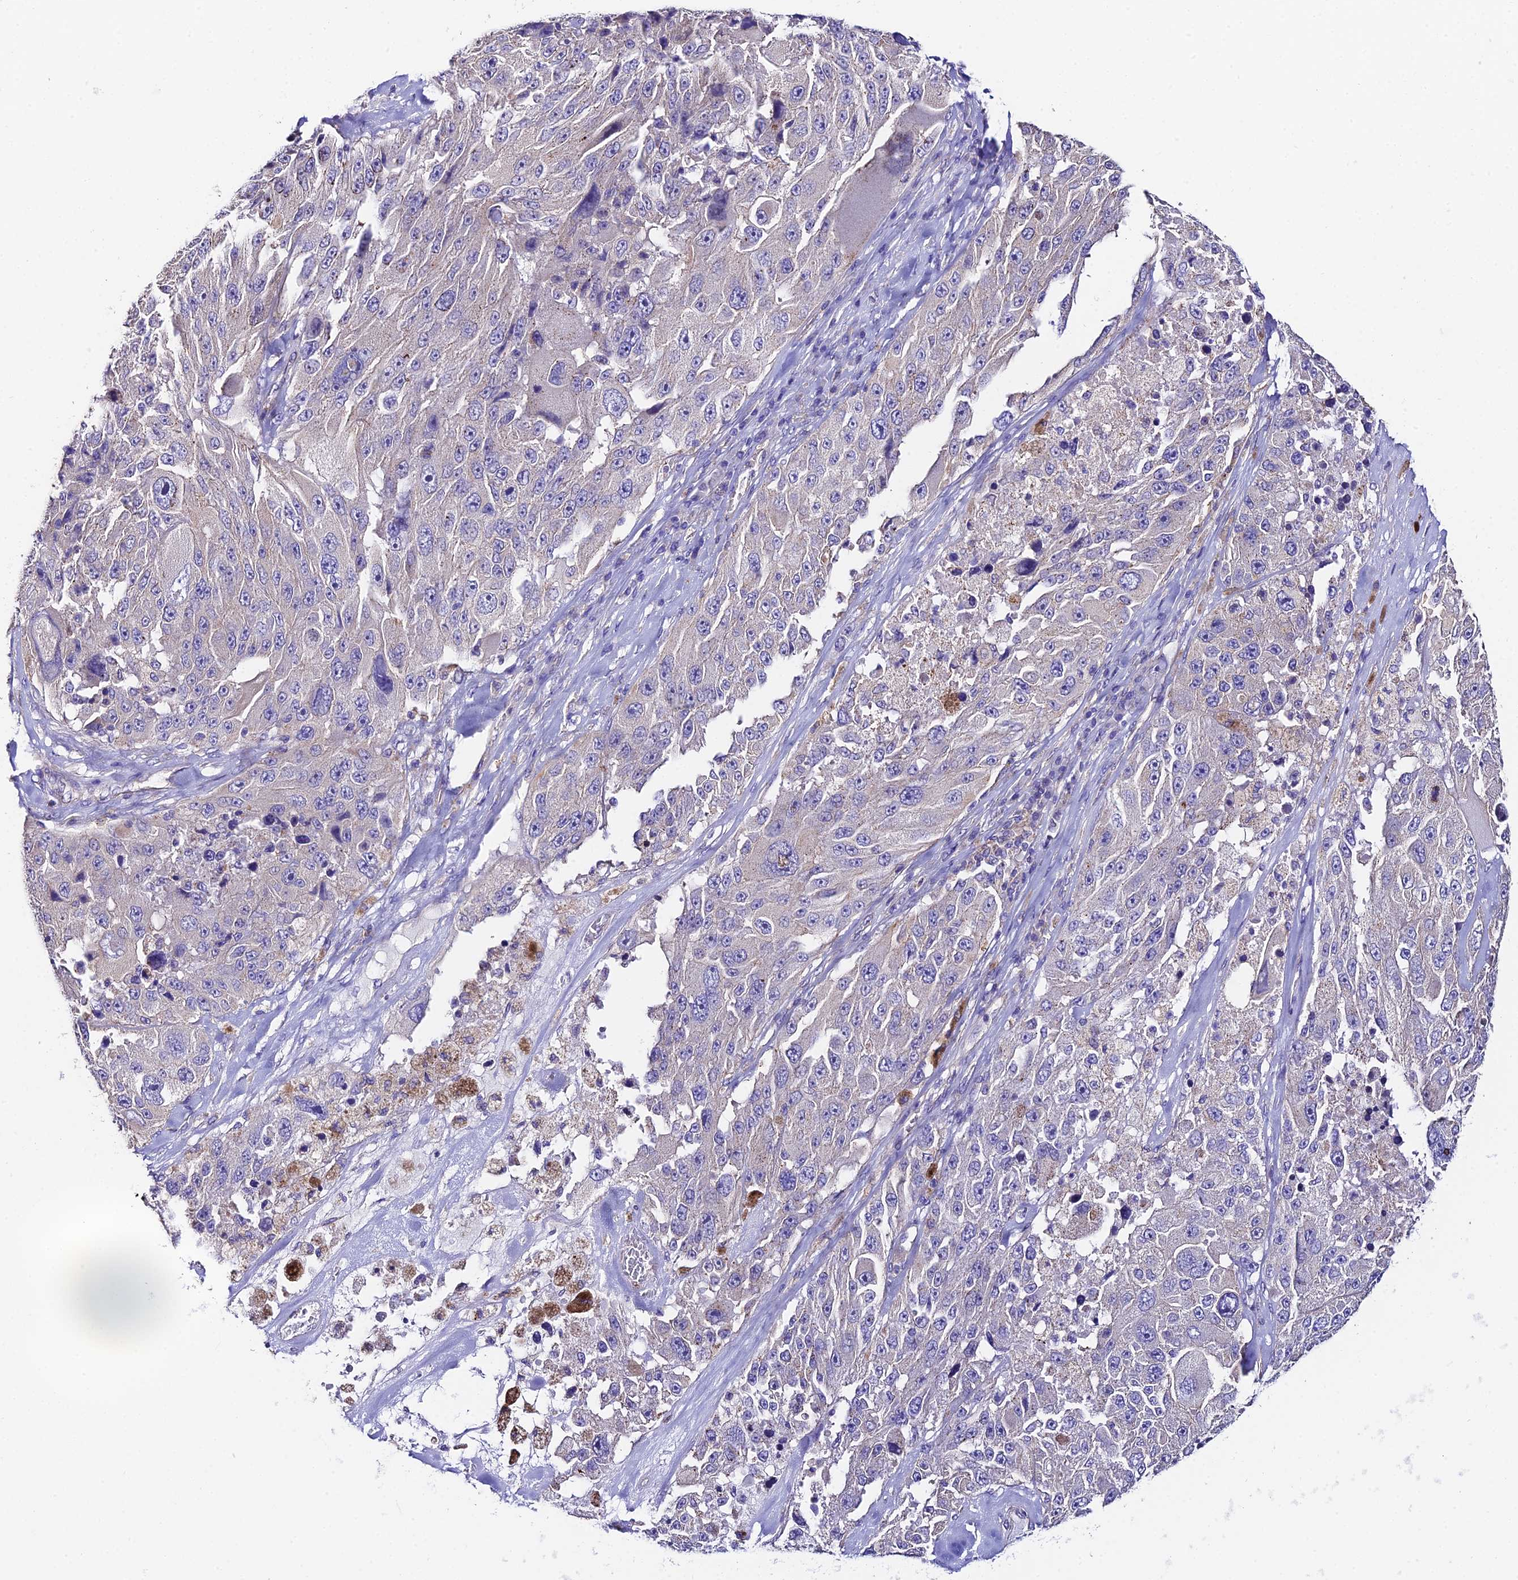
{"staining": {"intensity": "negative", "quantity": "none", "location": "none"}, "tissue": "melanoma", "cell_type": "Tumor cells", "image_type": "cancer", "snomed": [{"axis": "morphology", "description": "Malignant melanoma, Metastatic site"}, {"axis": "topography", "description": "Lymph node"}], "caption": "Immunohistochemical staining of human malignant melanoma (metastatic site) reveals no significant expression in tumor cells. Brightfield microscopy of IHC stained with DAB (3,3'-diaminobenzidine) (brown) and hematoxylin (blue), captured at high magnification.", "gene": "QRFP", "patient": {"sex": "male", "age": 62}}